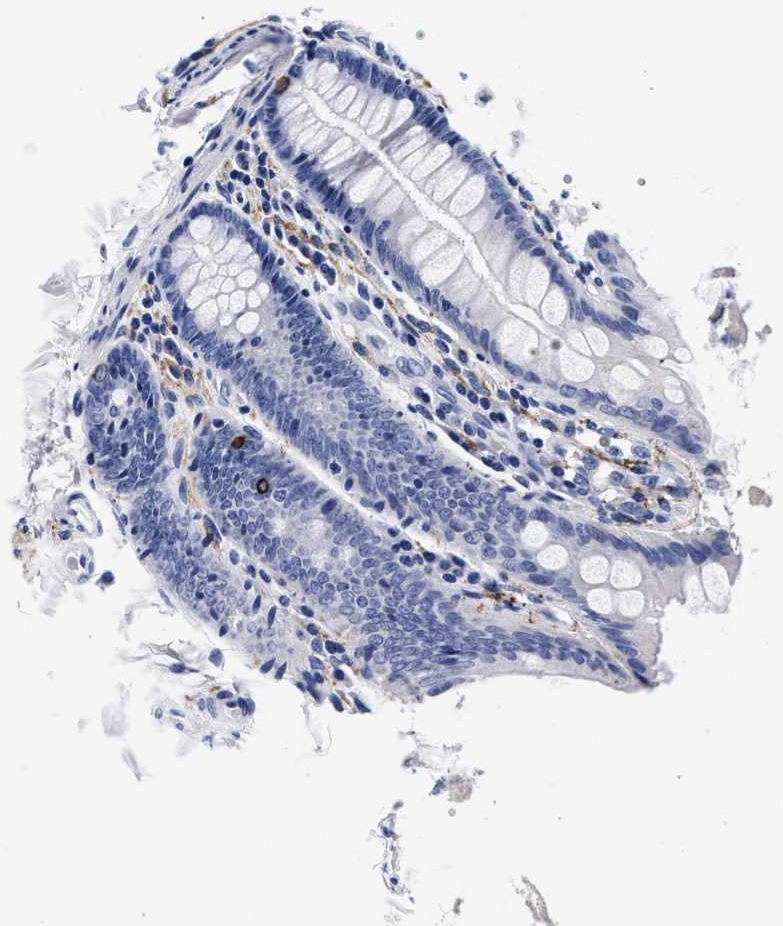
{"staining": {"intensity": "negative", "quantity": "none", "location": "none"}, "tissue": "colon", "cell_type": "Endothelial cells", "image_type": "normal", "snomed": [{"axis": "morphology", "description": "Normal tissue, NOS"}, {"axis": "topography", "description": "Colon"}], "caption": "The histopathology image displays no significant expression in endothelial cells of colon. (Immunohistochemistry (ihc), brightfield microscopy, high magnification).", "gene": "RAB3B", "patient": {"sex": "female", "age": 61}}